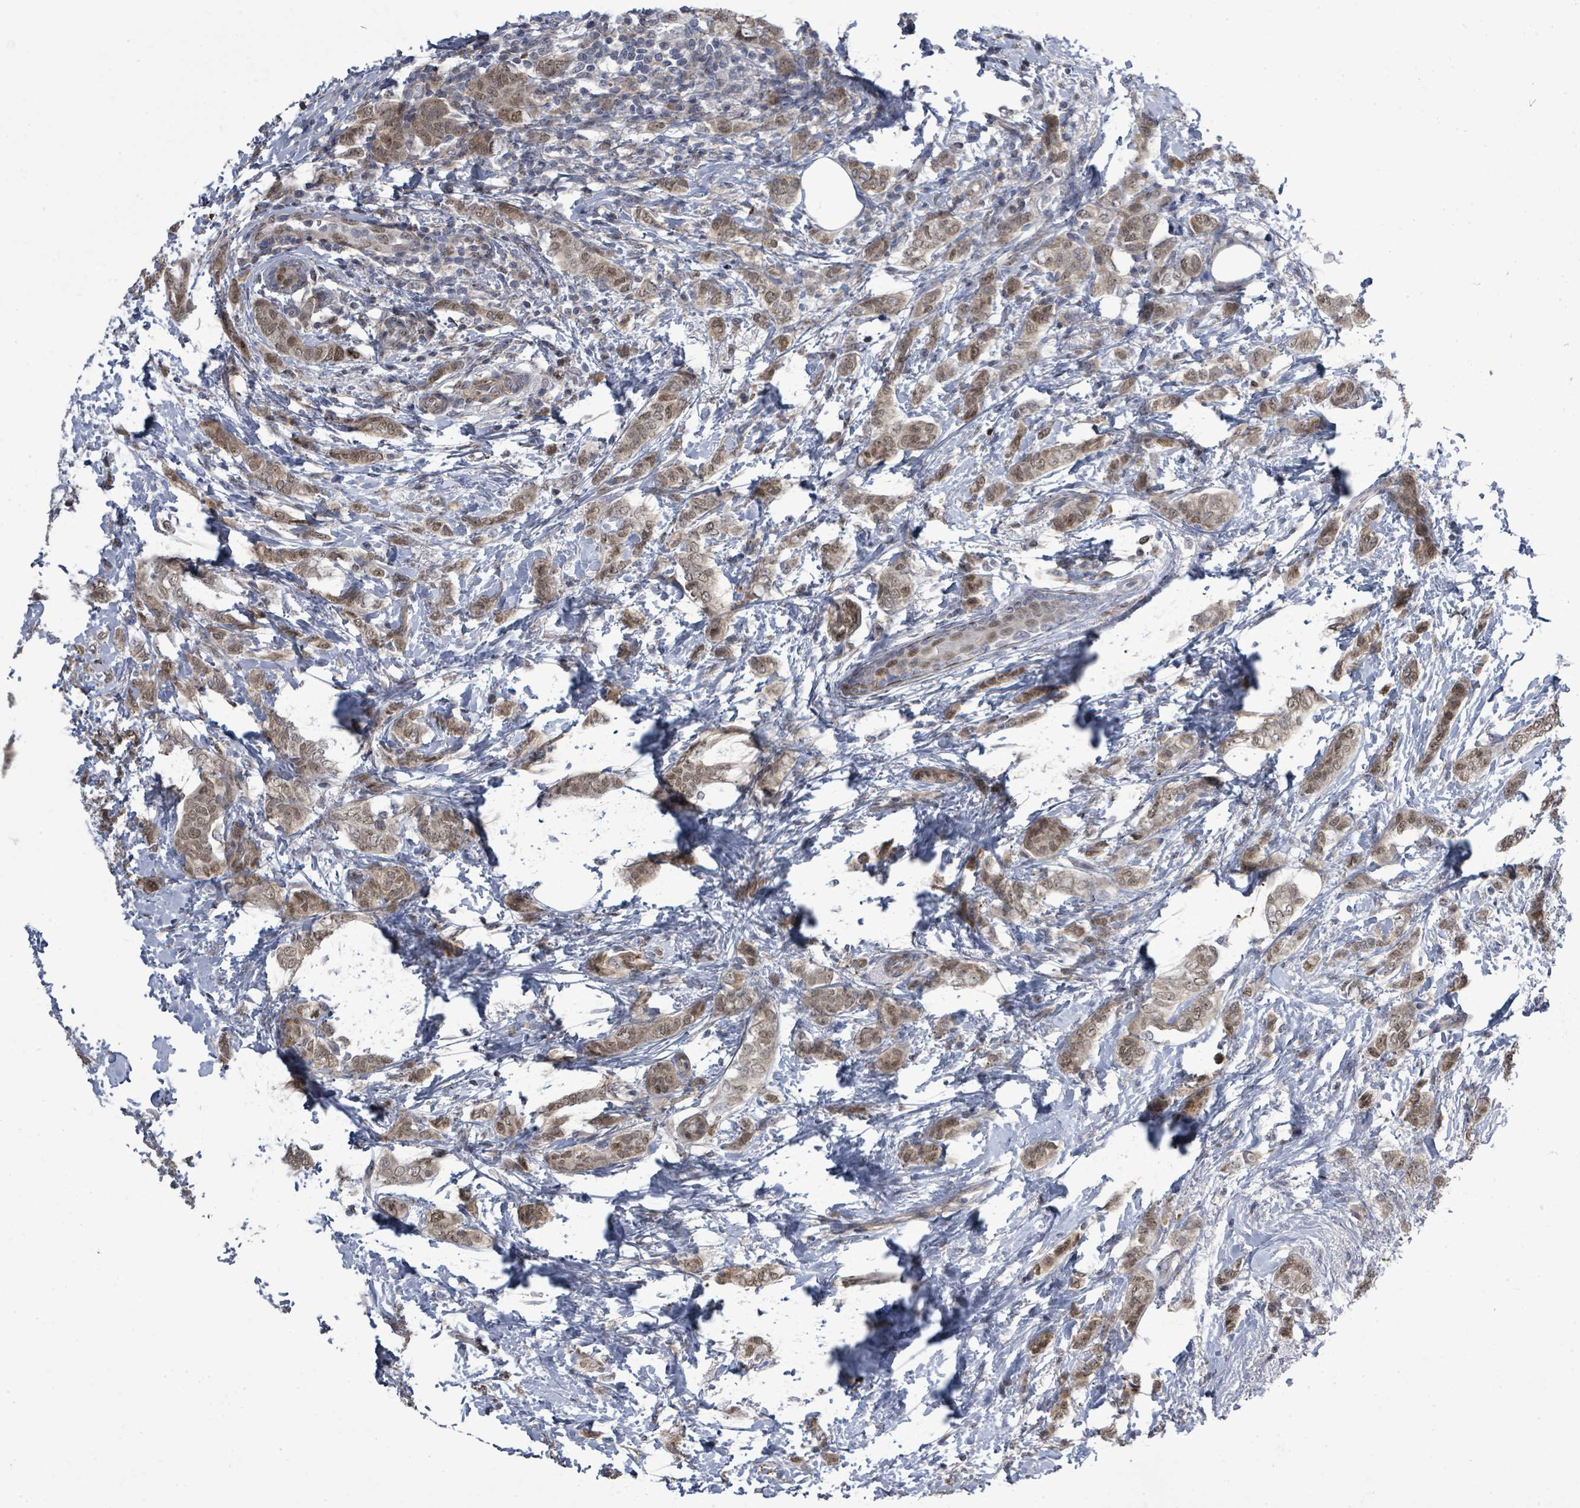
{"staining": {"intensity": "moderate", "quantity": ">75%", "location": "cytoplasmic/membranous,nuclear"}, "tissue": "breast cancer", "cell_type": "Tumor cells", "image_type": "cancer", "snomed": [{"axis": "morphology", "description": "Duct carcinoma"}, {"axis": "topography", "description": "Breast"}], "caption": "A brown stain shows moderate cytoplasmic/membranous and nuclear expression of a protein in human breast invasive ductal carcinoma tumor cells. The staining was performed using DAB to visualize the protein expression in brown, while the nuclei were stained in blue with hematoxylin (Magnification: 20x).", "gene": "PAPSS1", "patient": {"sex": "female", "age": 72}}